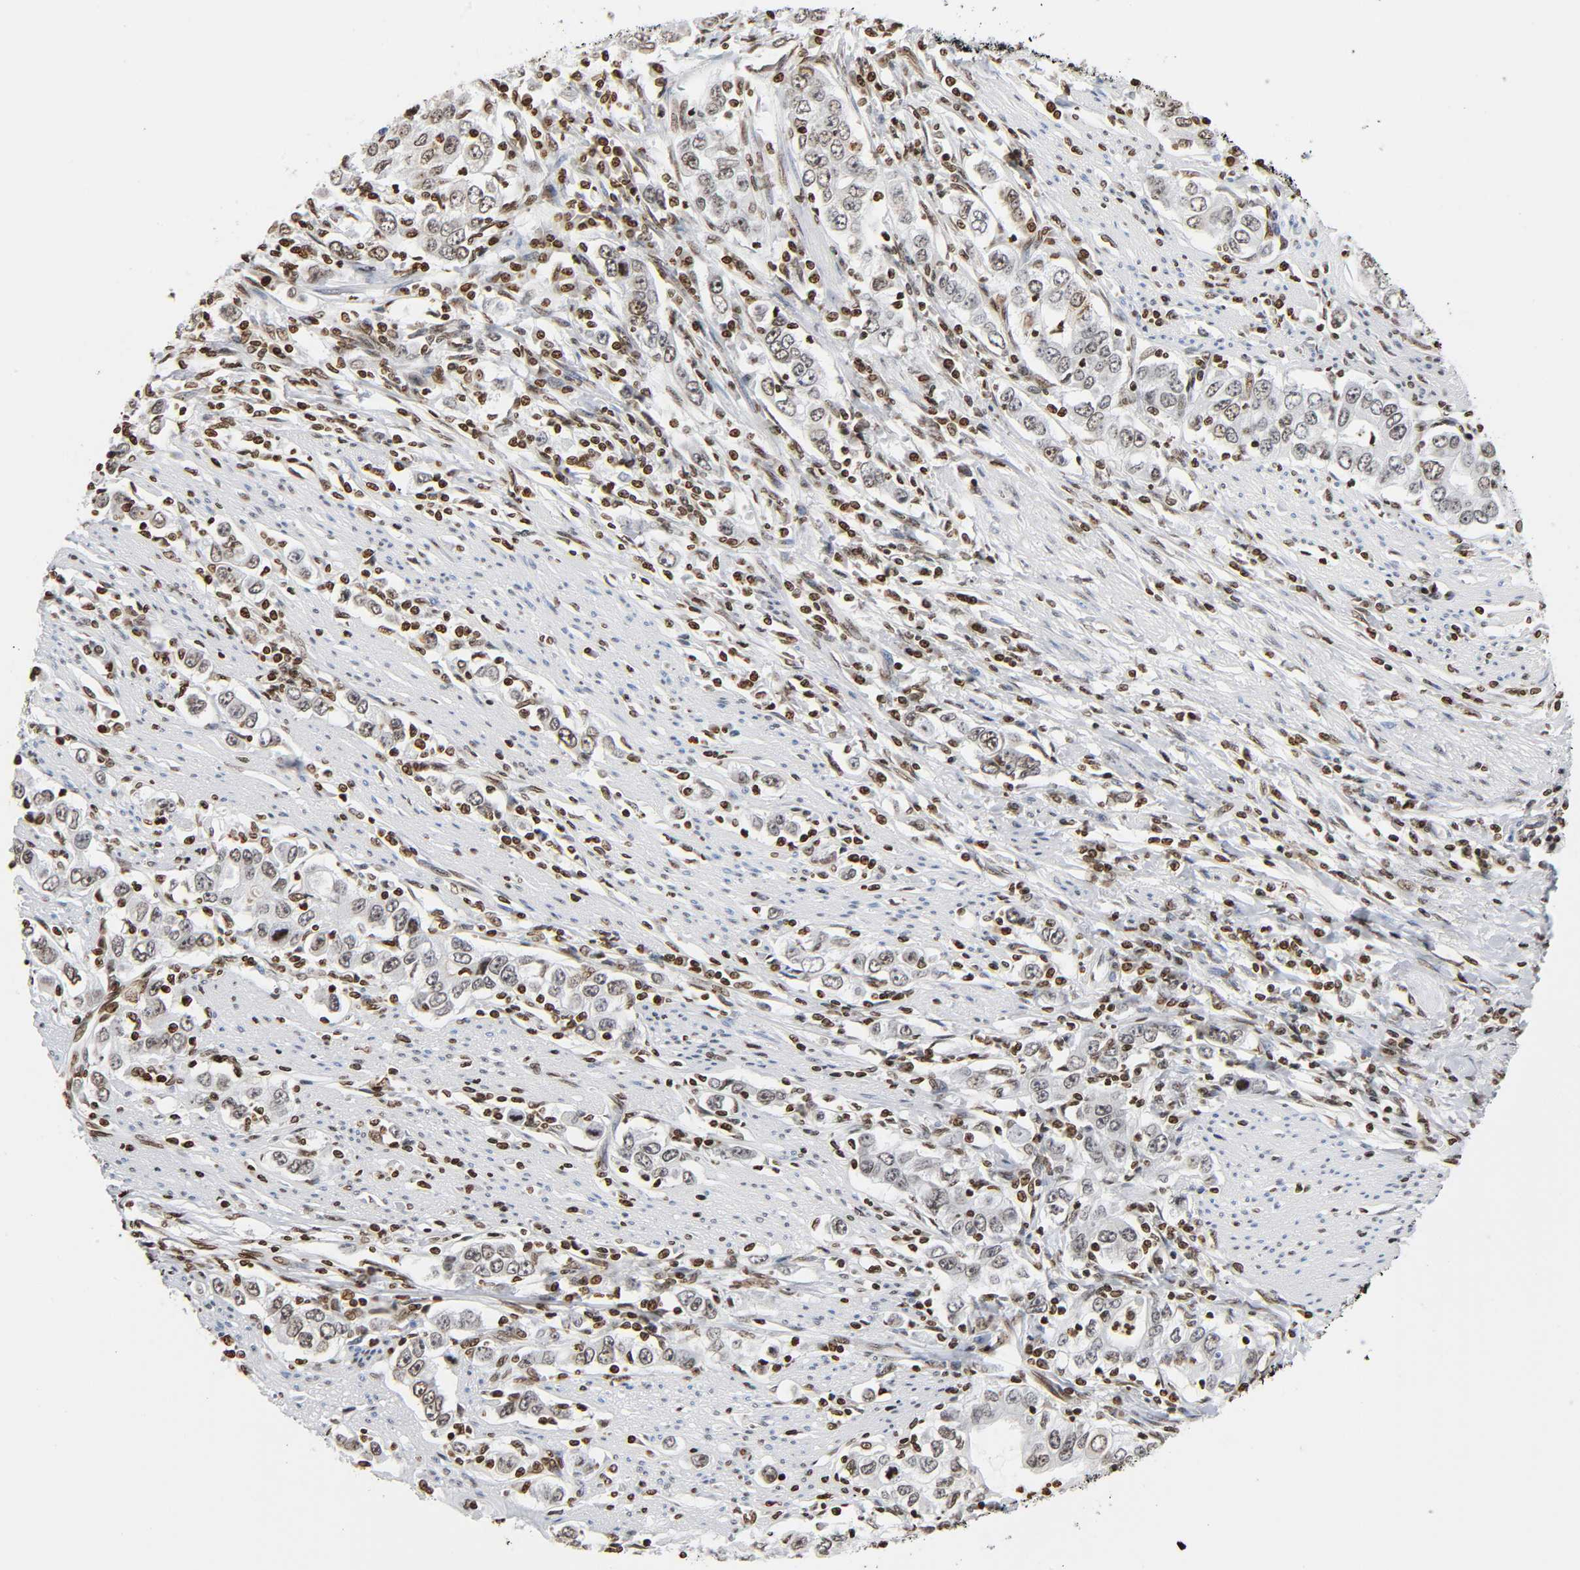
{"staining": {"intensity": "moderate", "quantity": ">75%", "location": "nuclear"}, "tissue": "stomach cancer", "cell_type": "Tumor cells", "image_type": "cancer", "snomed": [{"axis": "morphology", "description": "Adenocarcinoma, NOS"}, {"axis": "topography", "description": "Stomach, lower"}], "caption": "Immunohistochemical staining of human stomach cancer demonstrates medium levels of moderate nuclear positivity in about >75% of tumor cells. The protein is stained brown, and the nuclei are stained in blue (DAB (3,3'-diaminobenzidine) IHC with brightfield microscopy, high magnification).", "gene": "HOXA6", "patient": {"sex": "female", "age": 72}}